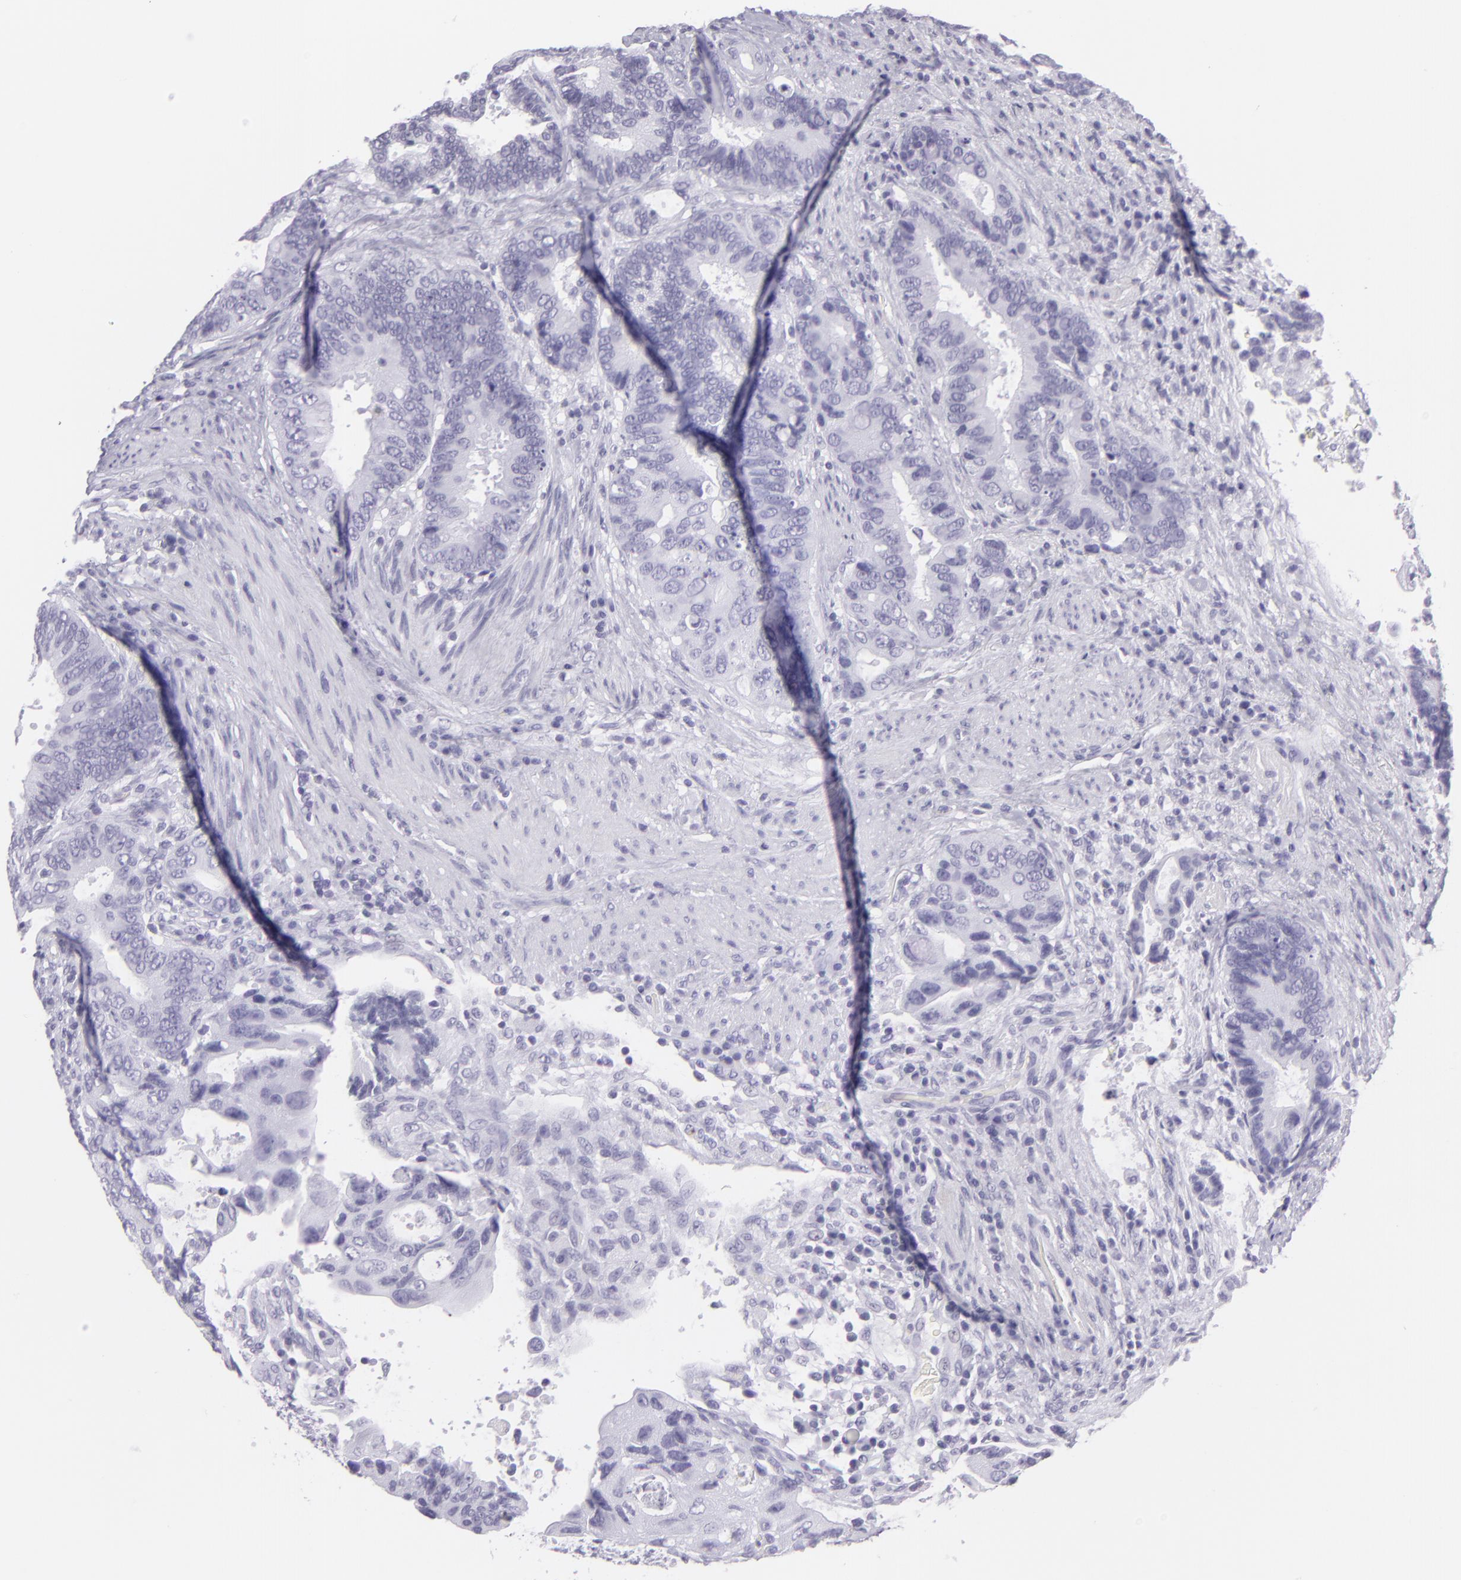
{"staining": {"intensity": "negative", "quantity": "none", "location": "none"}, "tissue": "colorectal cancer", "cell_type": "Tumor cells", "image_type": "cancer", "snomed": [{"axis": "morphology", "description": "Adenocarcinoma, NOS"}, {"axis": "topography", "description": "Rectum"}], "caption": "There is no significant positivity in tumor cells of colorectal cancer.", "gene": "MUC6", "patient": {"sex": "female", "age": 67}}